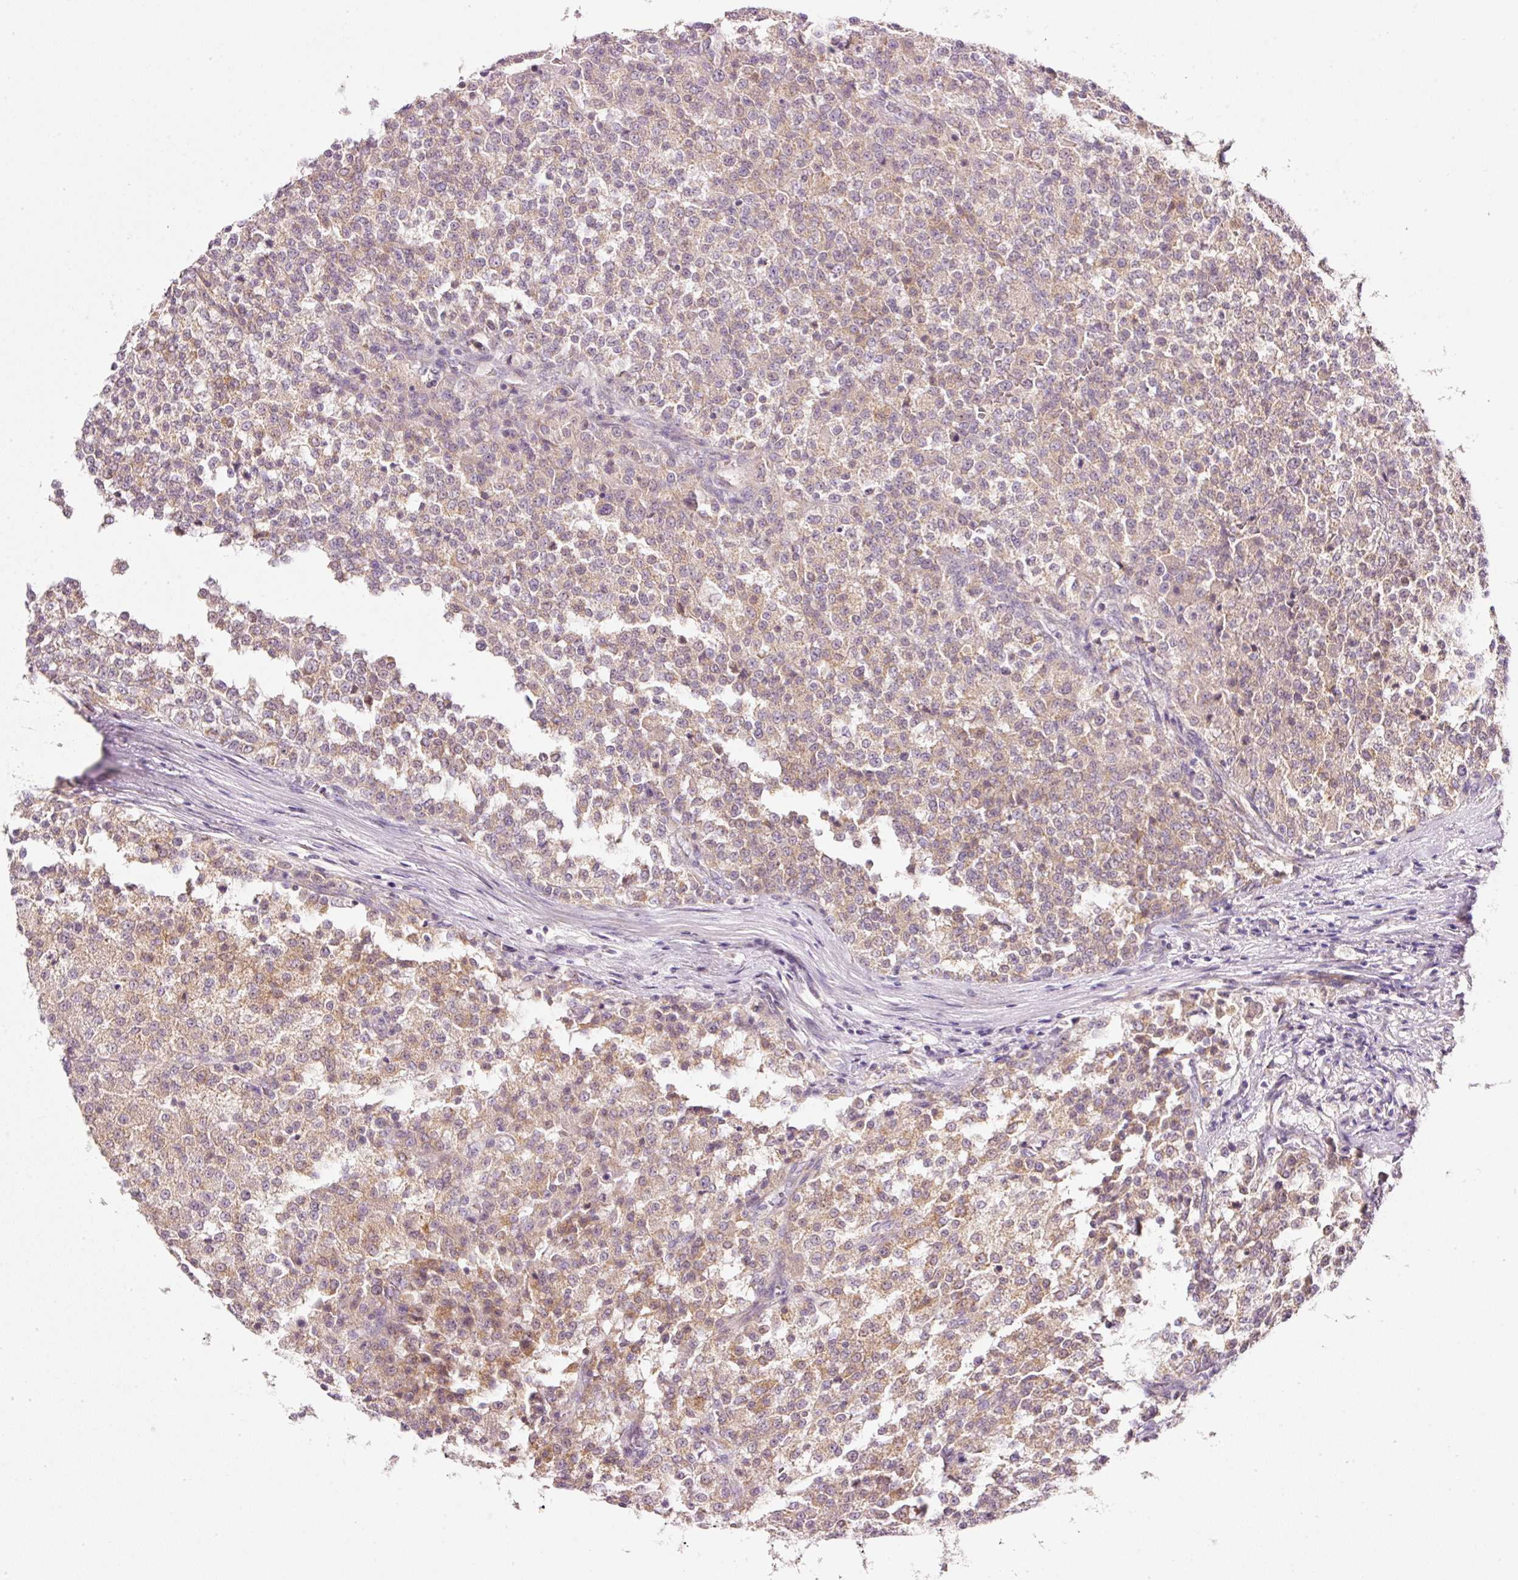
{"staining": {"intensity": "moderate", "quantity": "25%-75%", "location": "cytoplasmic/membranous"}, "tissue": "testis cancer", "cell_type": "Tumor cells", "image_type": "cancer", "snomed": [{"axis": "morphology", "description": "Seminoma, NOS"}, {"axis": "topography", "description": "Testis"}], "caption": "Testis cancer (seminoma) stained for a protein (brown) shows moderate cytoplasmic/membranous positive expression in approximately 25%-75% of tumor cells.", "gene": "FAM78B", "patient": {"sex": "male", "age": 59}}